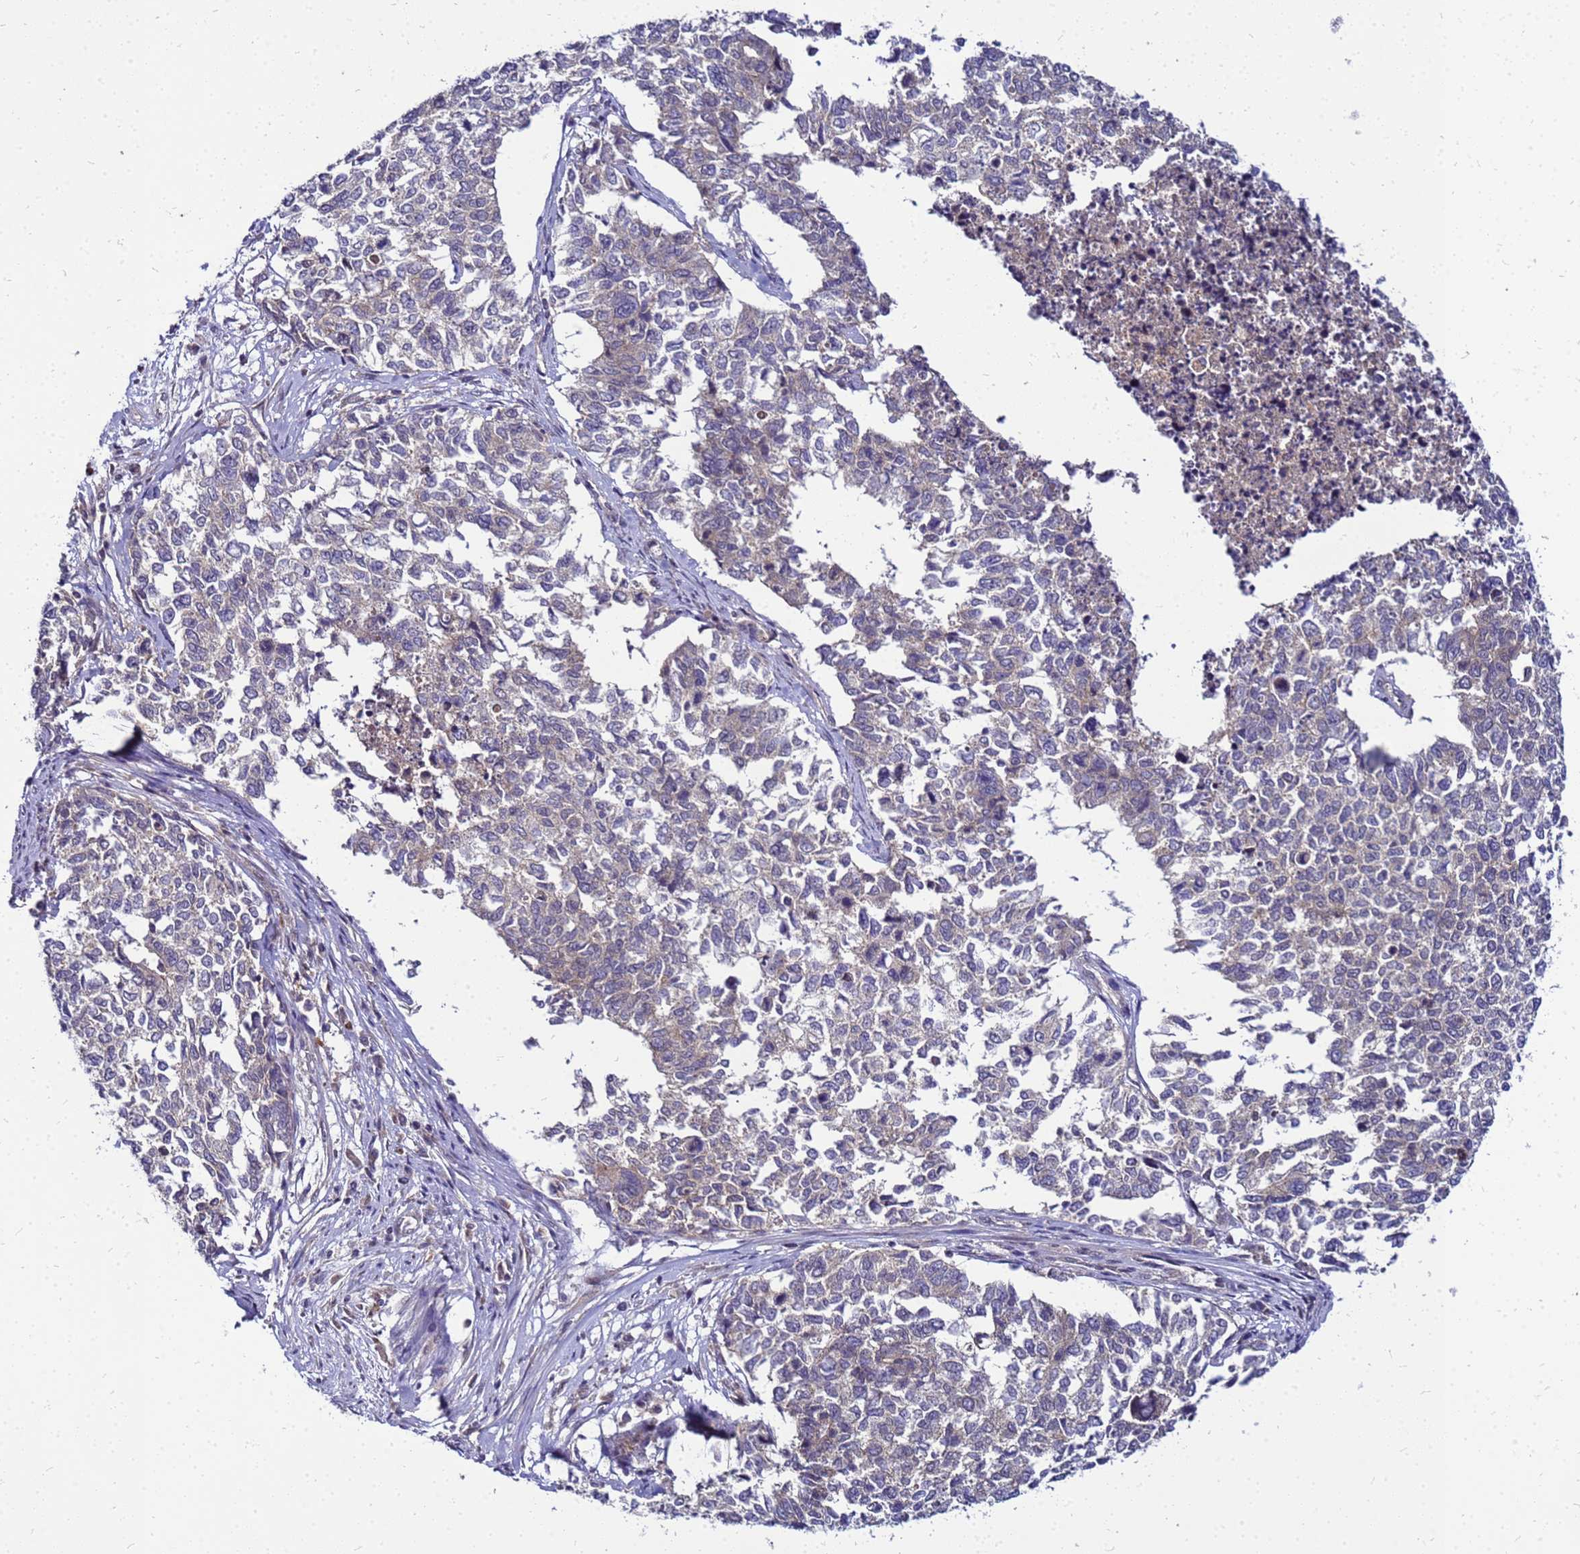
{"staining": {"intensity": "negative", "quantity": "none", "location": "none"}, "tissue": "cervical cancer", "cell_type": "Tumor cells", "image_type": "cancer", "snomed": [{"axis": "morphology", "description": "Squamous cell carcinoma, NOS"}, {"axis": "topography", "description": "Cervix"}], "caption": "Tumor cells show no significant positivity in cervical cancer.", "gene": "SAT1", "patient": {"sex": "female", "age": 63}}